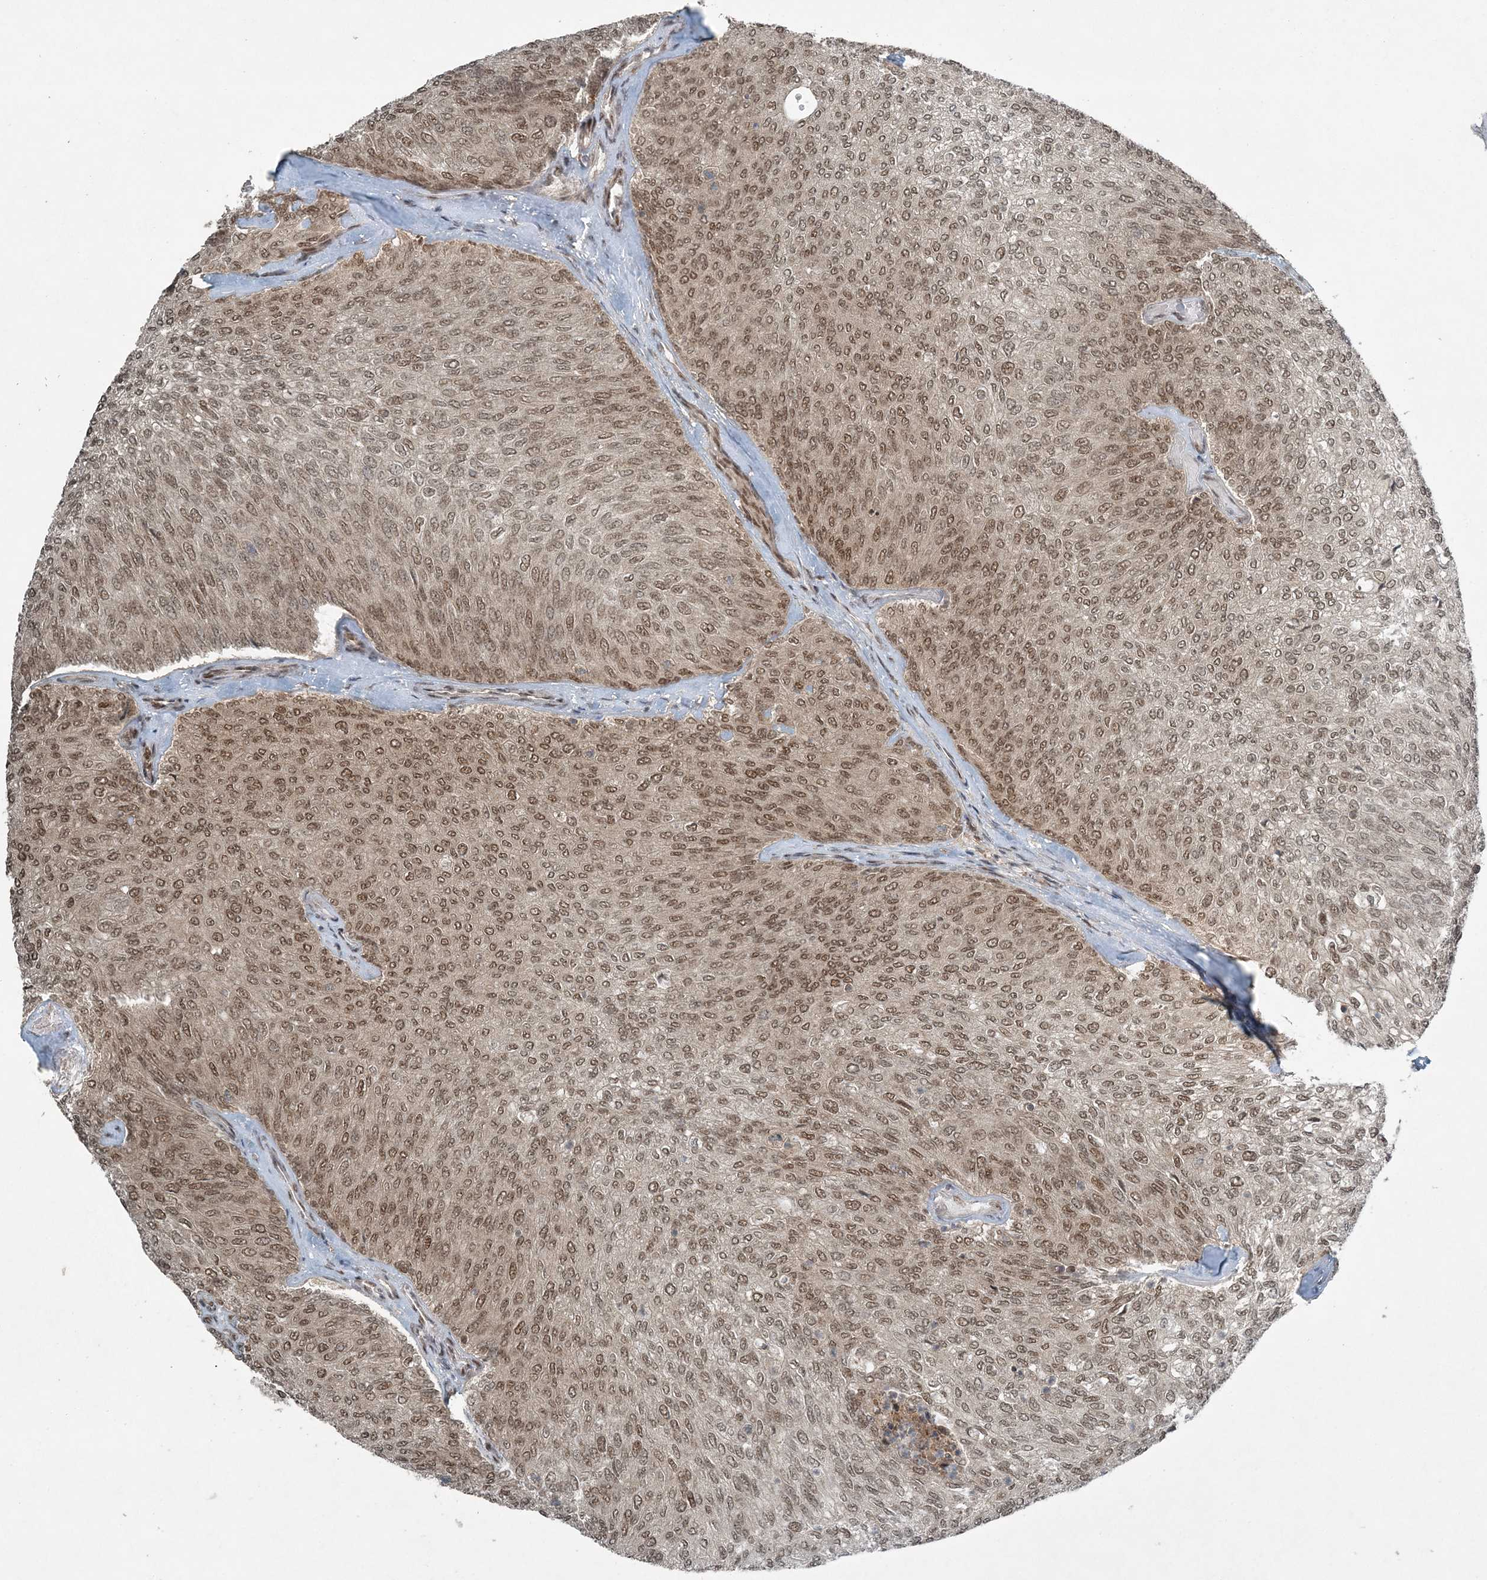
{"staining": {"intensity": "moderate", "quantity": ">75%", "location": "nuclear"}, "tissue": "urothelial cancer", "cell_type": "Tumor cells", "image_type": "cancer", "snomed": [{"axis": "morphology", "description": "Urothelial carcinoma, Low grade"}, {"axis": "topography", "description": "Urinary bladder"}], "caption": "About >75% of tumor cells in human urothelial carcinoma (low-grade) reveal moderate nuclear protein positivity as visualized by brown immunohistochemical staining.", "gene": "COPS7B", "patient": {"sex": "female", "age": 79}}